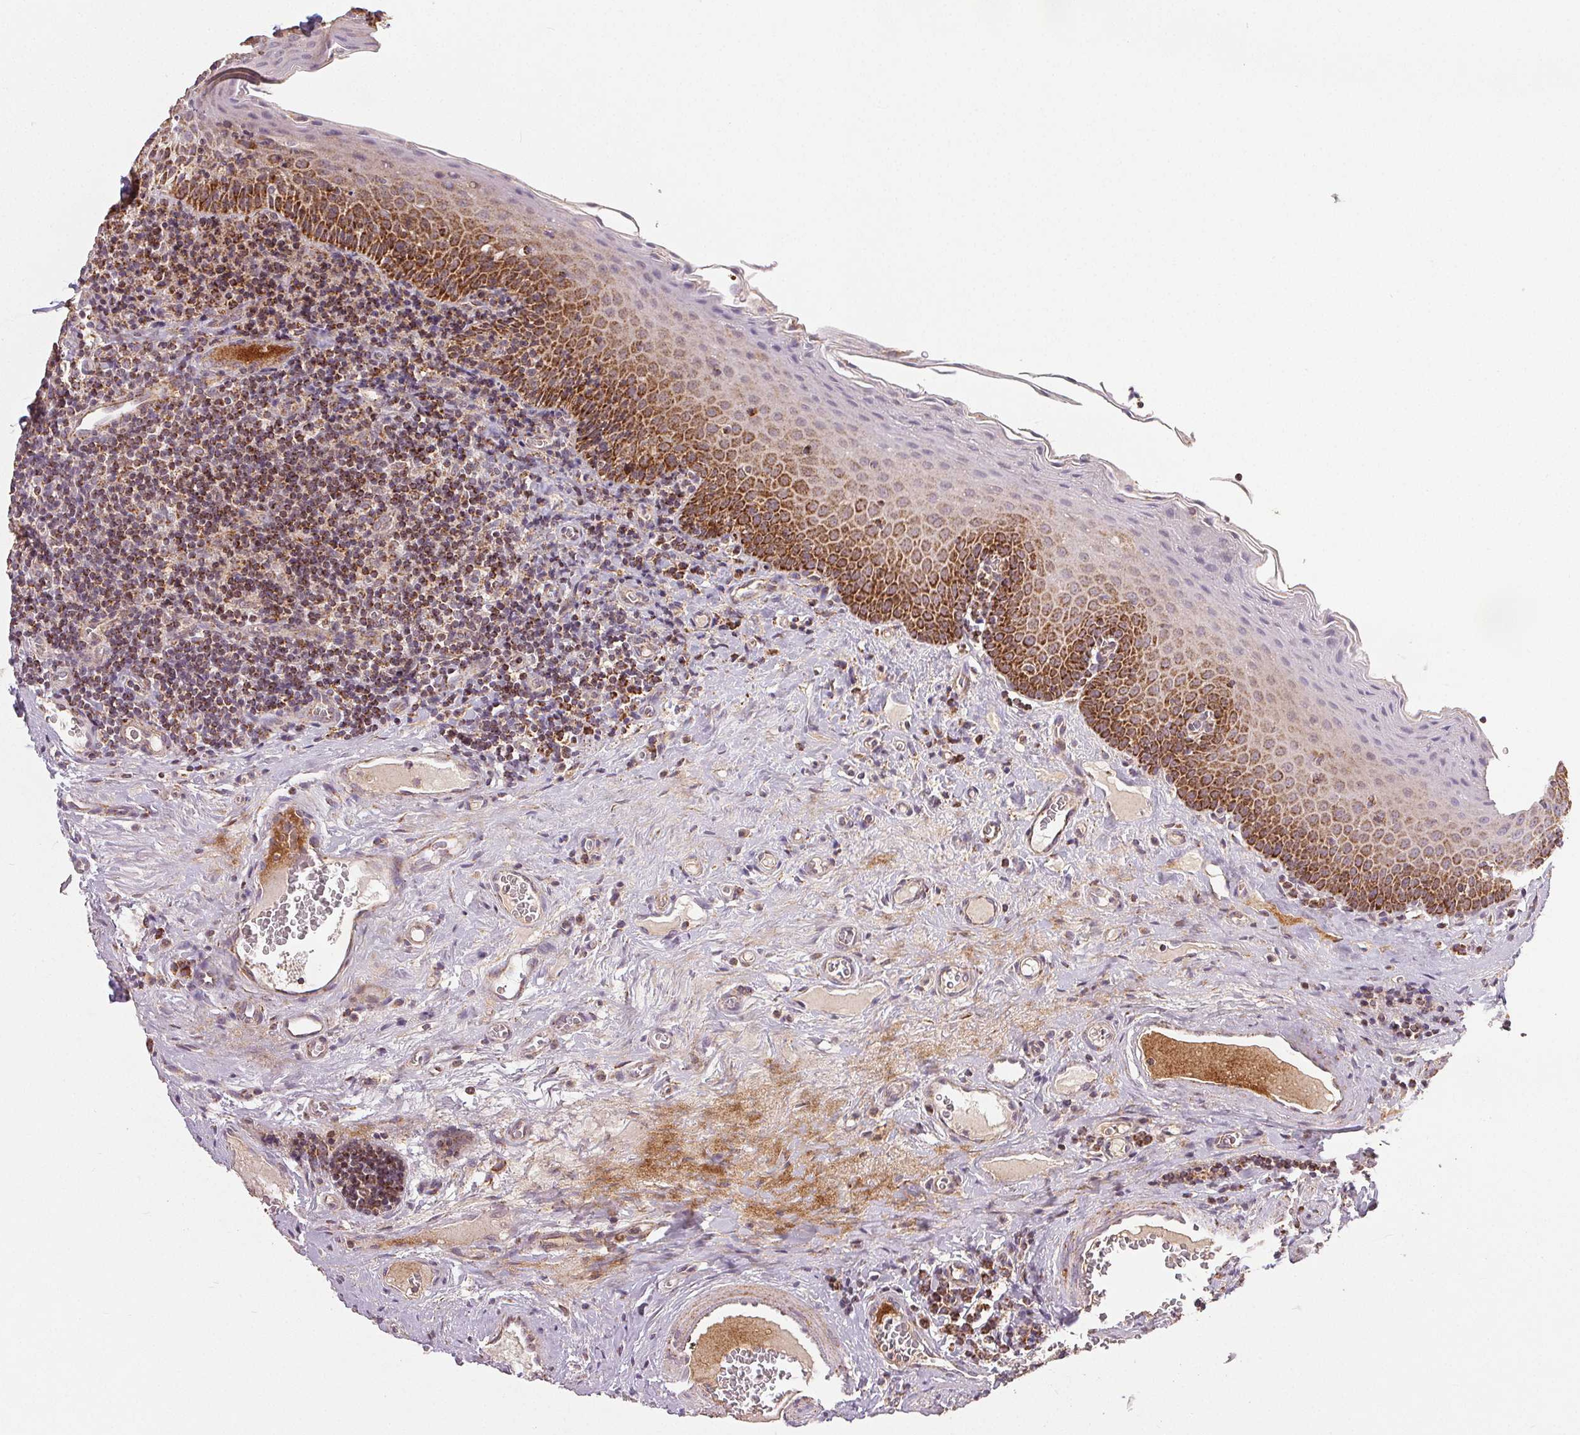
{"staining": {"intensity": "strong", "quantity": ">75%", "location": "cytoplasmic/membranous"}, "tissue": "tonsil", "cell_type": "Germinal center cells", "image_type": "normal", "snomed": [{"axis": "morphology", "description": "Normal tissue, NOS"}, {"axis": "morphology", "description": "Inflammation, NOS"}, {"axis": "topography", "description": "Tonsil"}], "caption": "About >75% of germinal center cells in normal tonsil display strong cytoplasmic/membranous protein positivity as visualized by brown immunohistochemical staining.", "gene": "SDHB", "patient": {"sex": "female", "age": 31}}